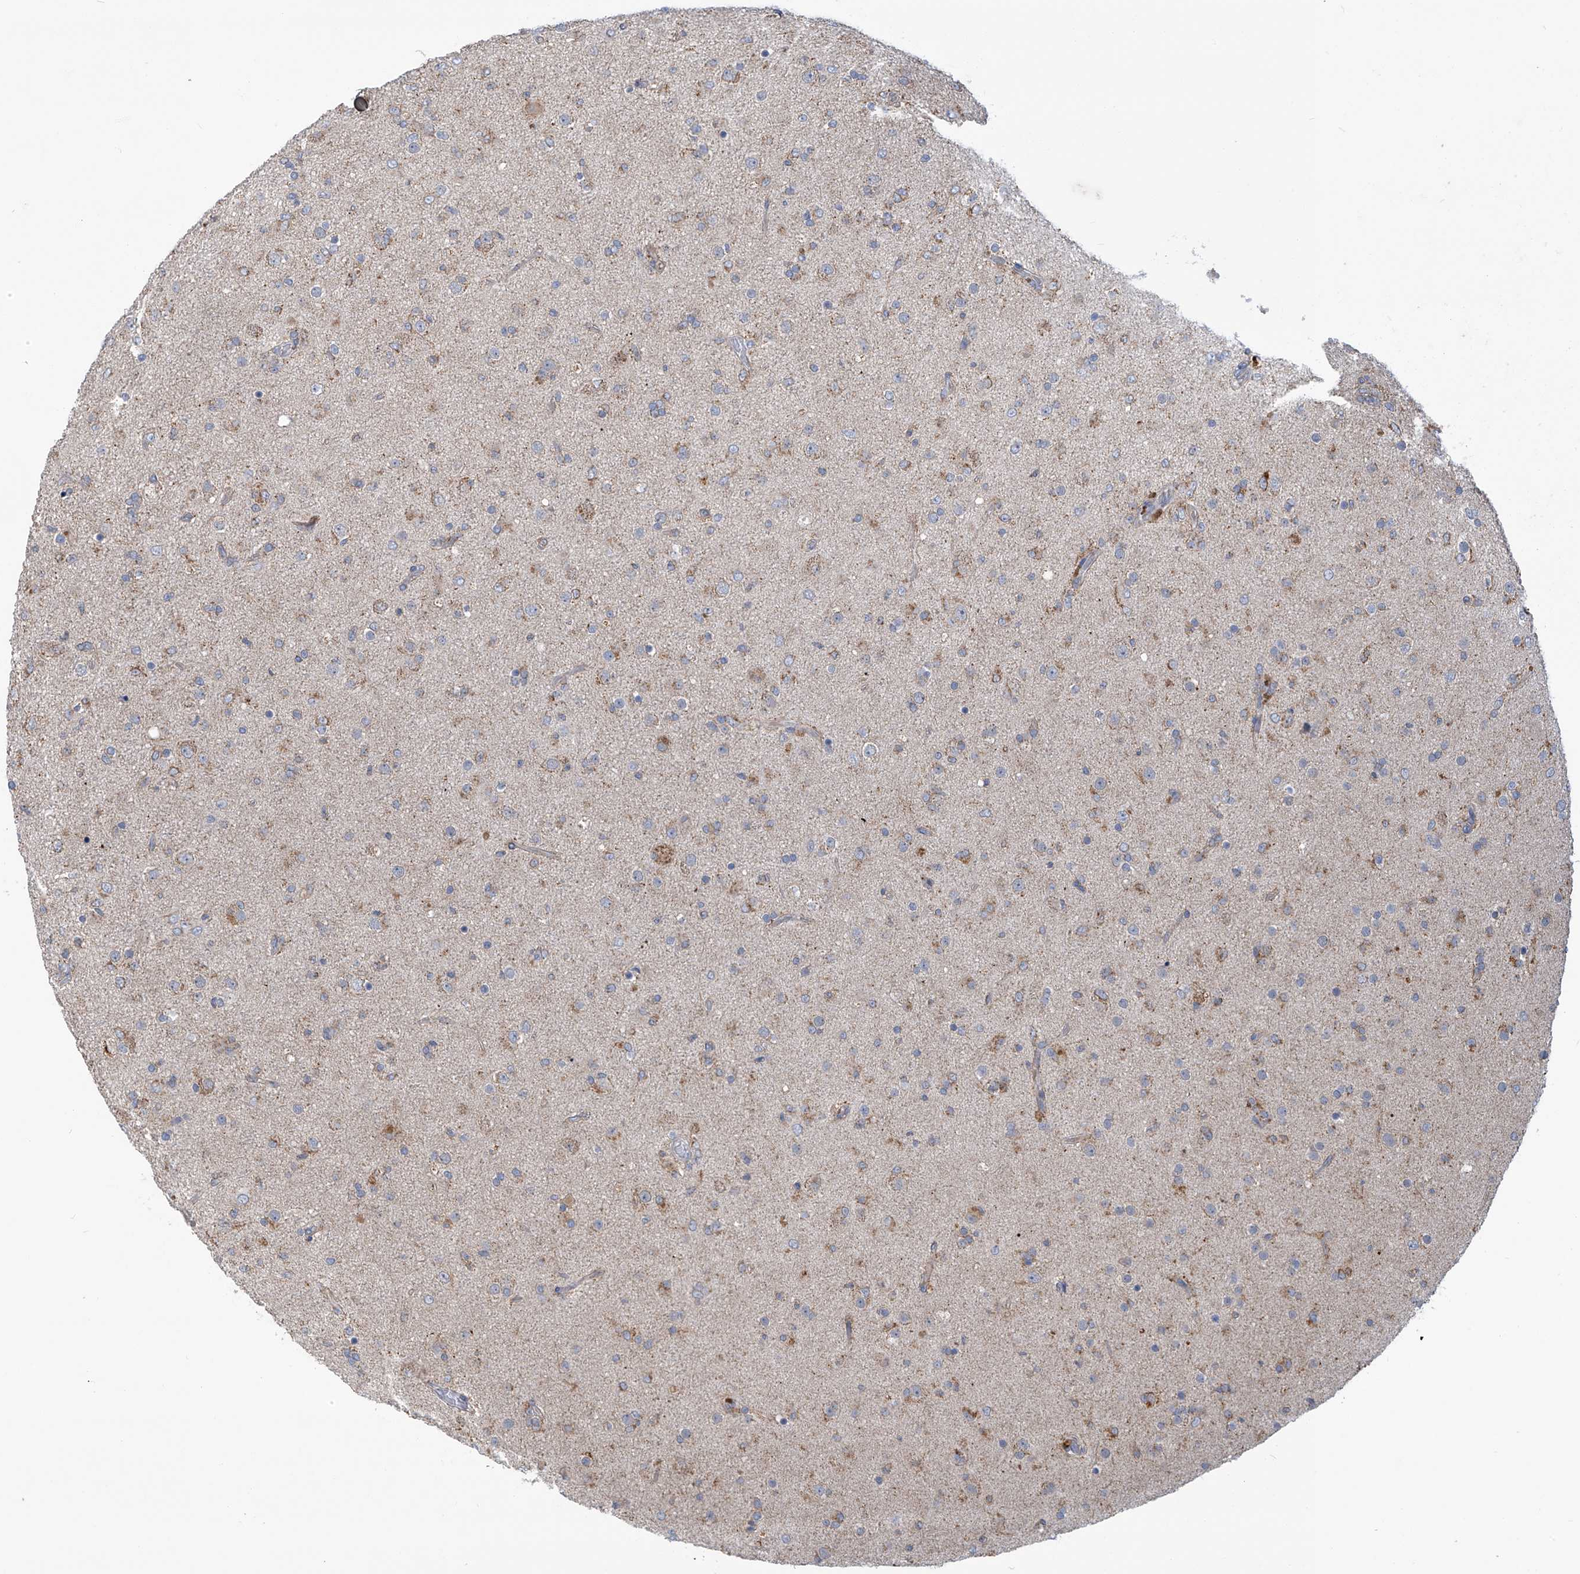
{"staining": {"intensity": "weak", "quantity": "<25%", "location": "cytoplasmic/membranous"}, "tissue": "glioma", "cell_type": "Tumor cells", "image_type": "cancer", "snomed": [{"axis": "morphology", "description": "Glioma, malignant, Low grade"}, {"axis": "topography", "description": "Brain"}], "caption": "This is a histopathology image of immunohistochemistry (IHC) staining of low-grade glioma (malignant), which shows no positivity in tumor cells. (Brightfield microscopy of DAB immunohistochemistry at high magnification).", "gene": "SCGB1D2", "patient": {"sex": "male", "age": 65}}